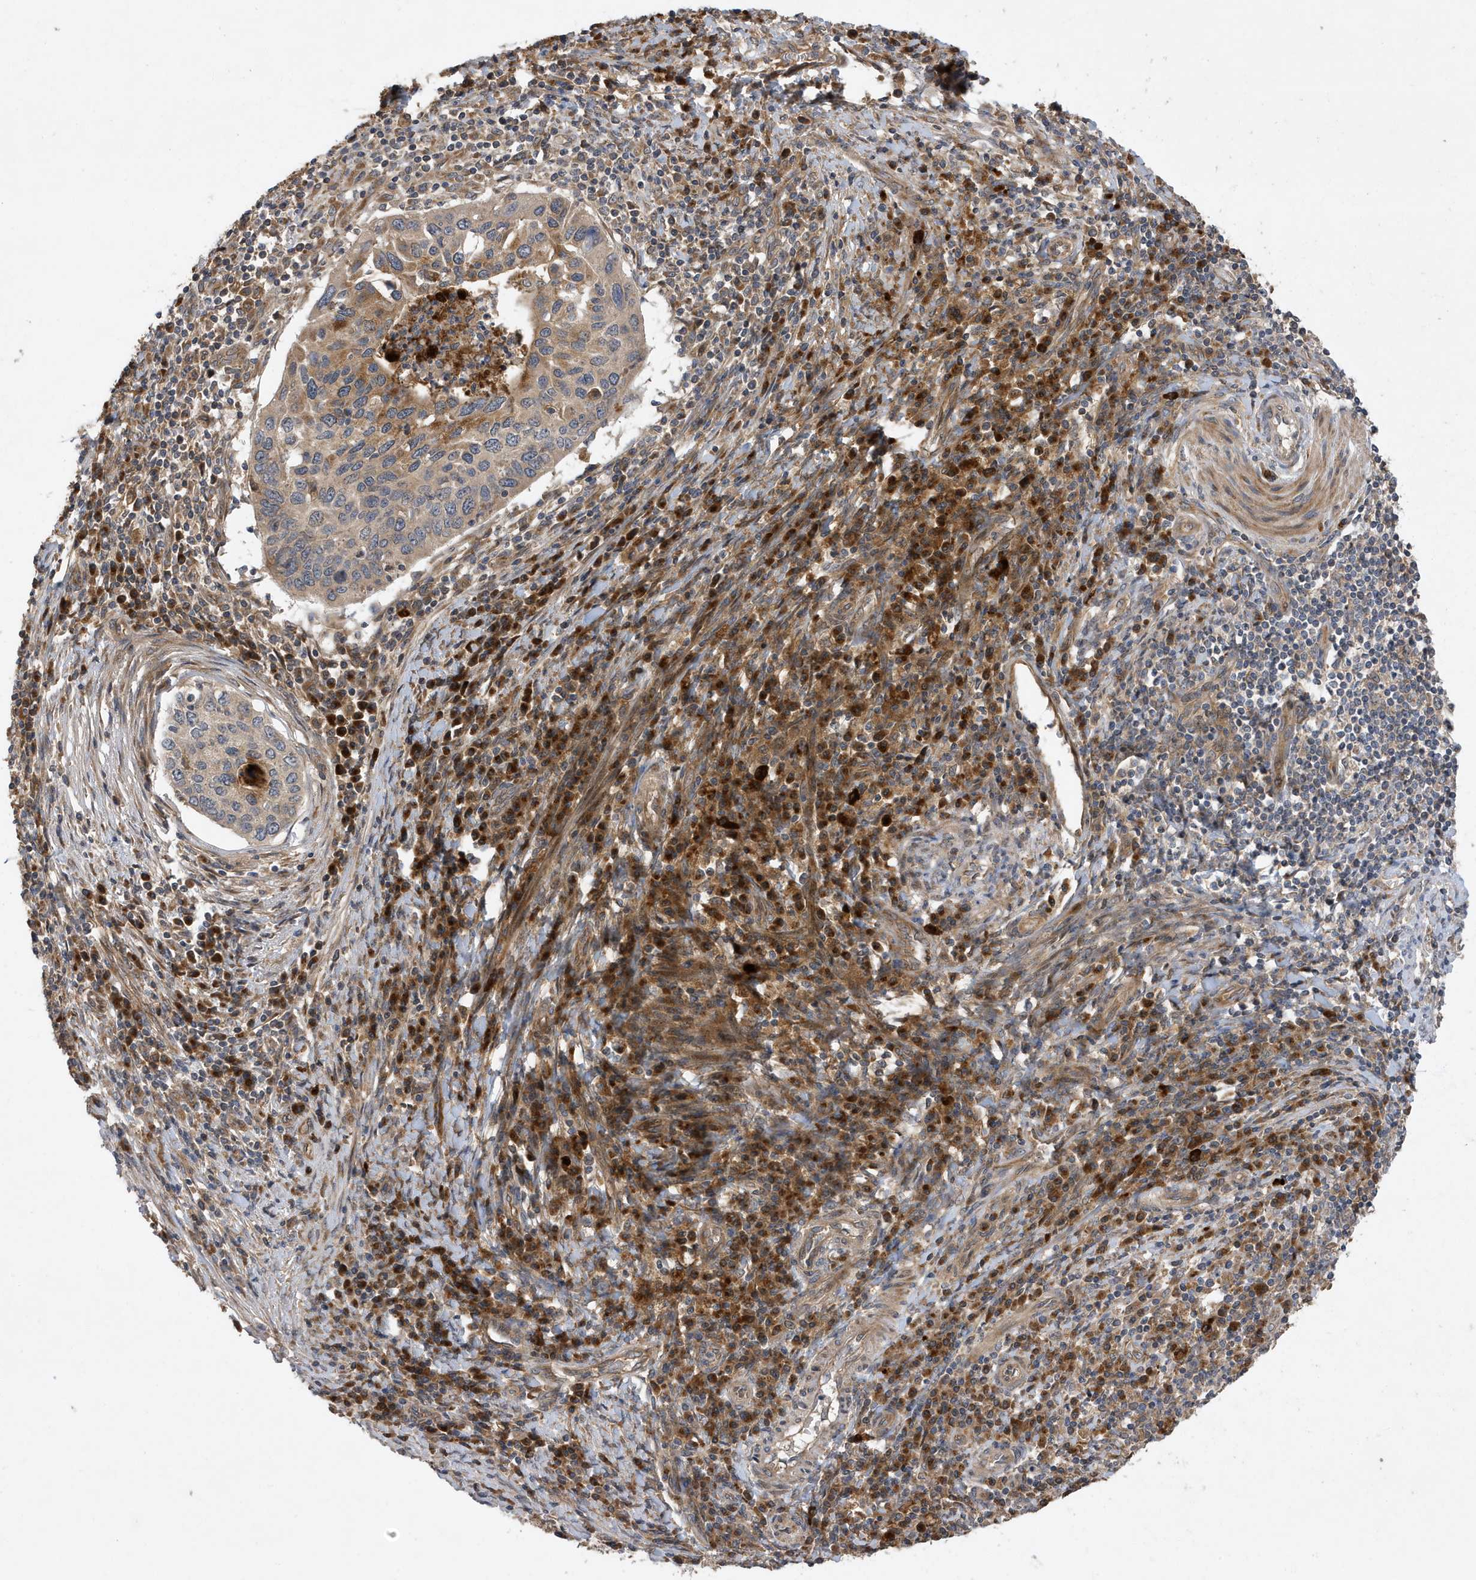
{"staining": {"intensity": "moderate", "quantity": "<25%", "location": "cytoplasmic/membranous"}, "tissue": "cervical cancer", "cell_type": "Tumor cells", "image_type": "cancer", "snomed": [{"axis": "morphology", "description": "Squamous cell carcinoma, NOS"}, {"axis": "topography", "description": "Cervix"}], "caption": "Protein expression analysis of cervical cancer (squamous cell carcinoma) shows moderate cytoplasmic/membranous expression in approximately <25% of tumor cells.", "gene": "LAPTM4A", "patient": {"sex": "female", "age": 38}}